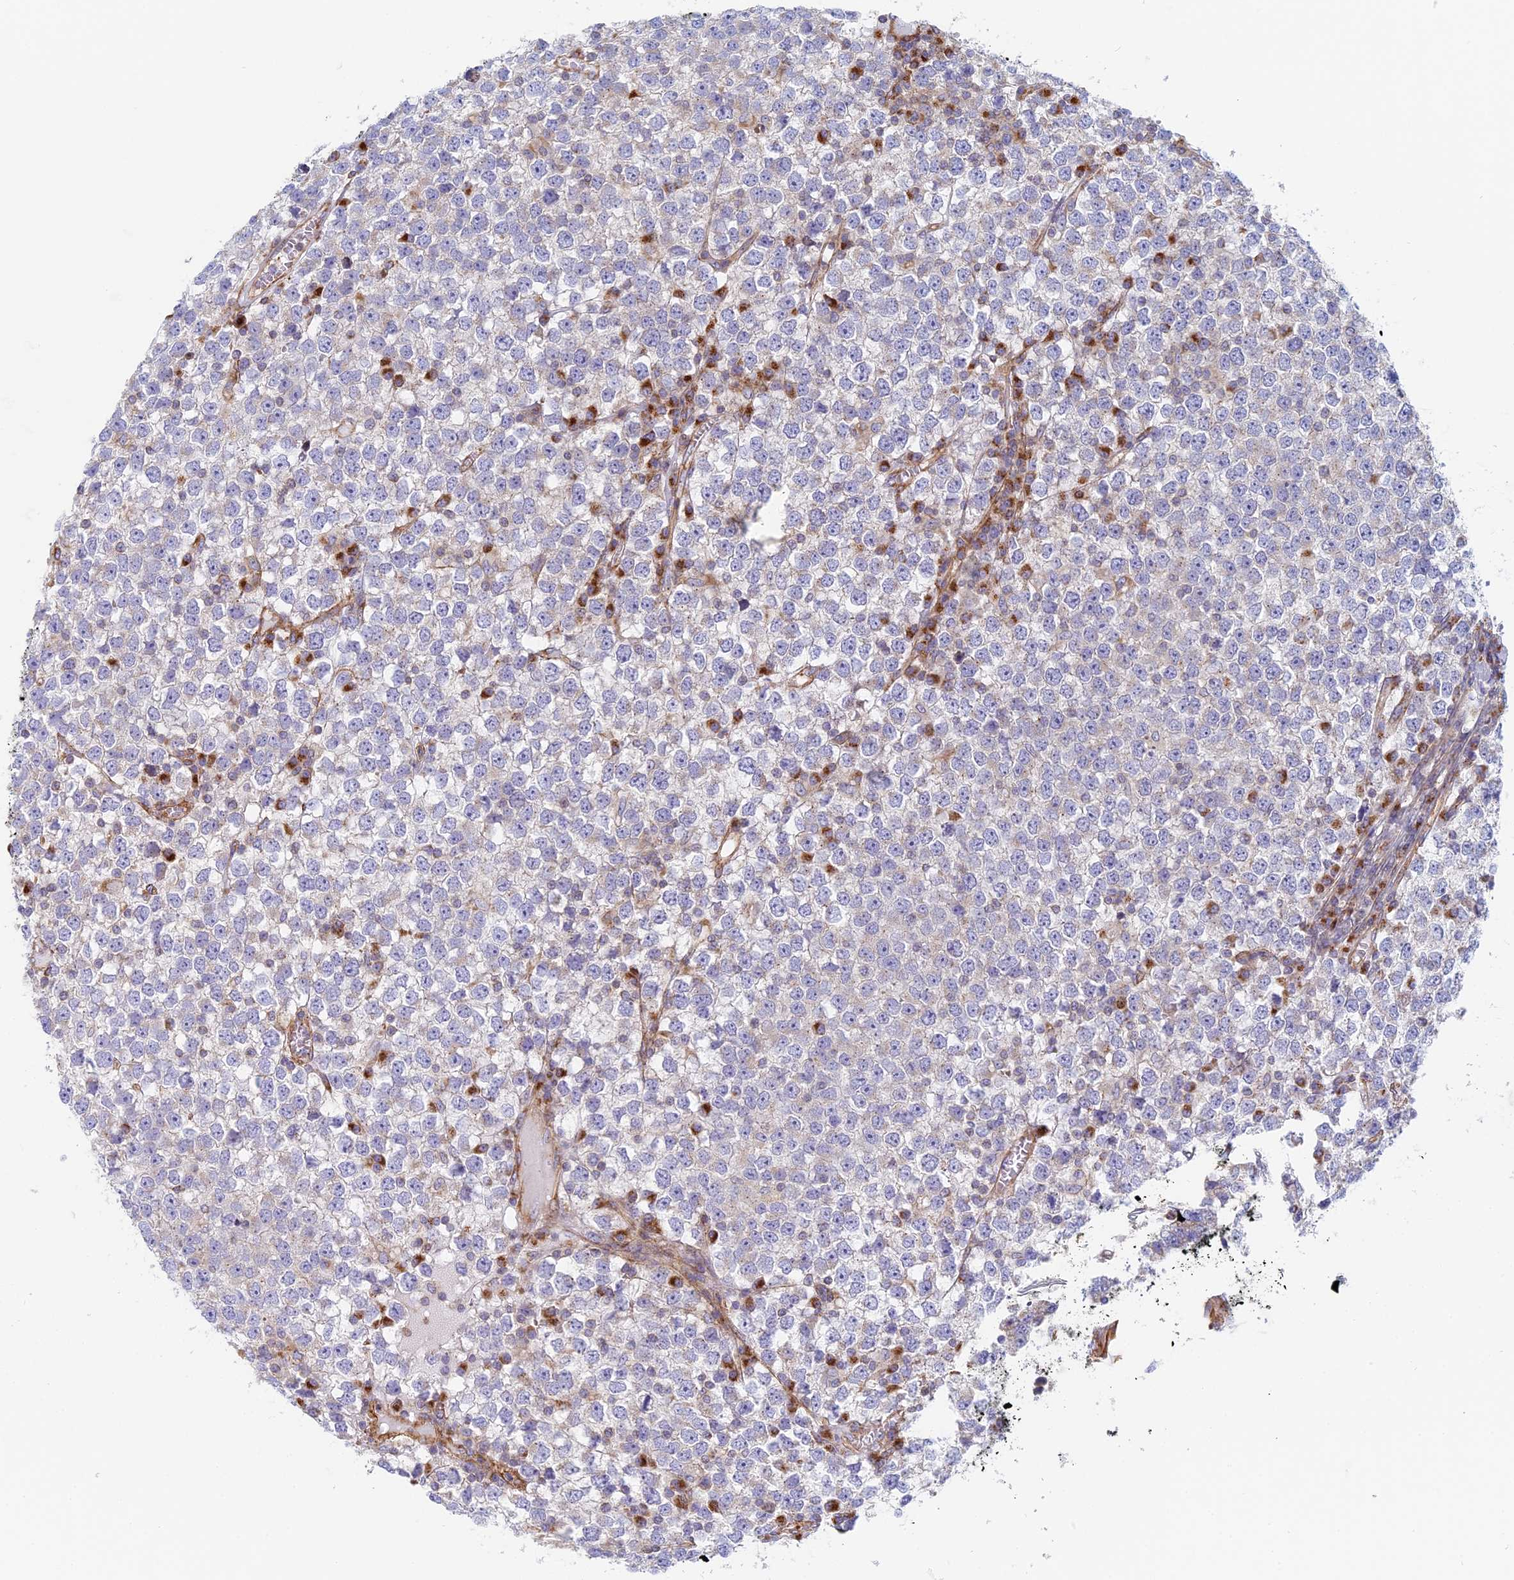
{"staining": {"intensity": "negative", "quantity": "none", "location": "none"}, "tissue": "testis cancer", "cell_type": "Tumor cells", "image_type": "cancer", "snomed": [{"axis": "morphology", "description": "Seminoma, NOS"}, {"axis": "topography", "description": "Testis"}], "caption": "The photomicrograph exhibits no staining of tumor cells in seminoma (testis).", "gene": "DDA1", "patient": {"sex": "male", "age": 65}}